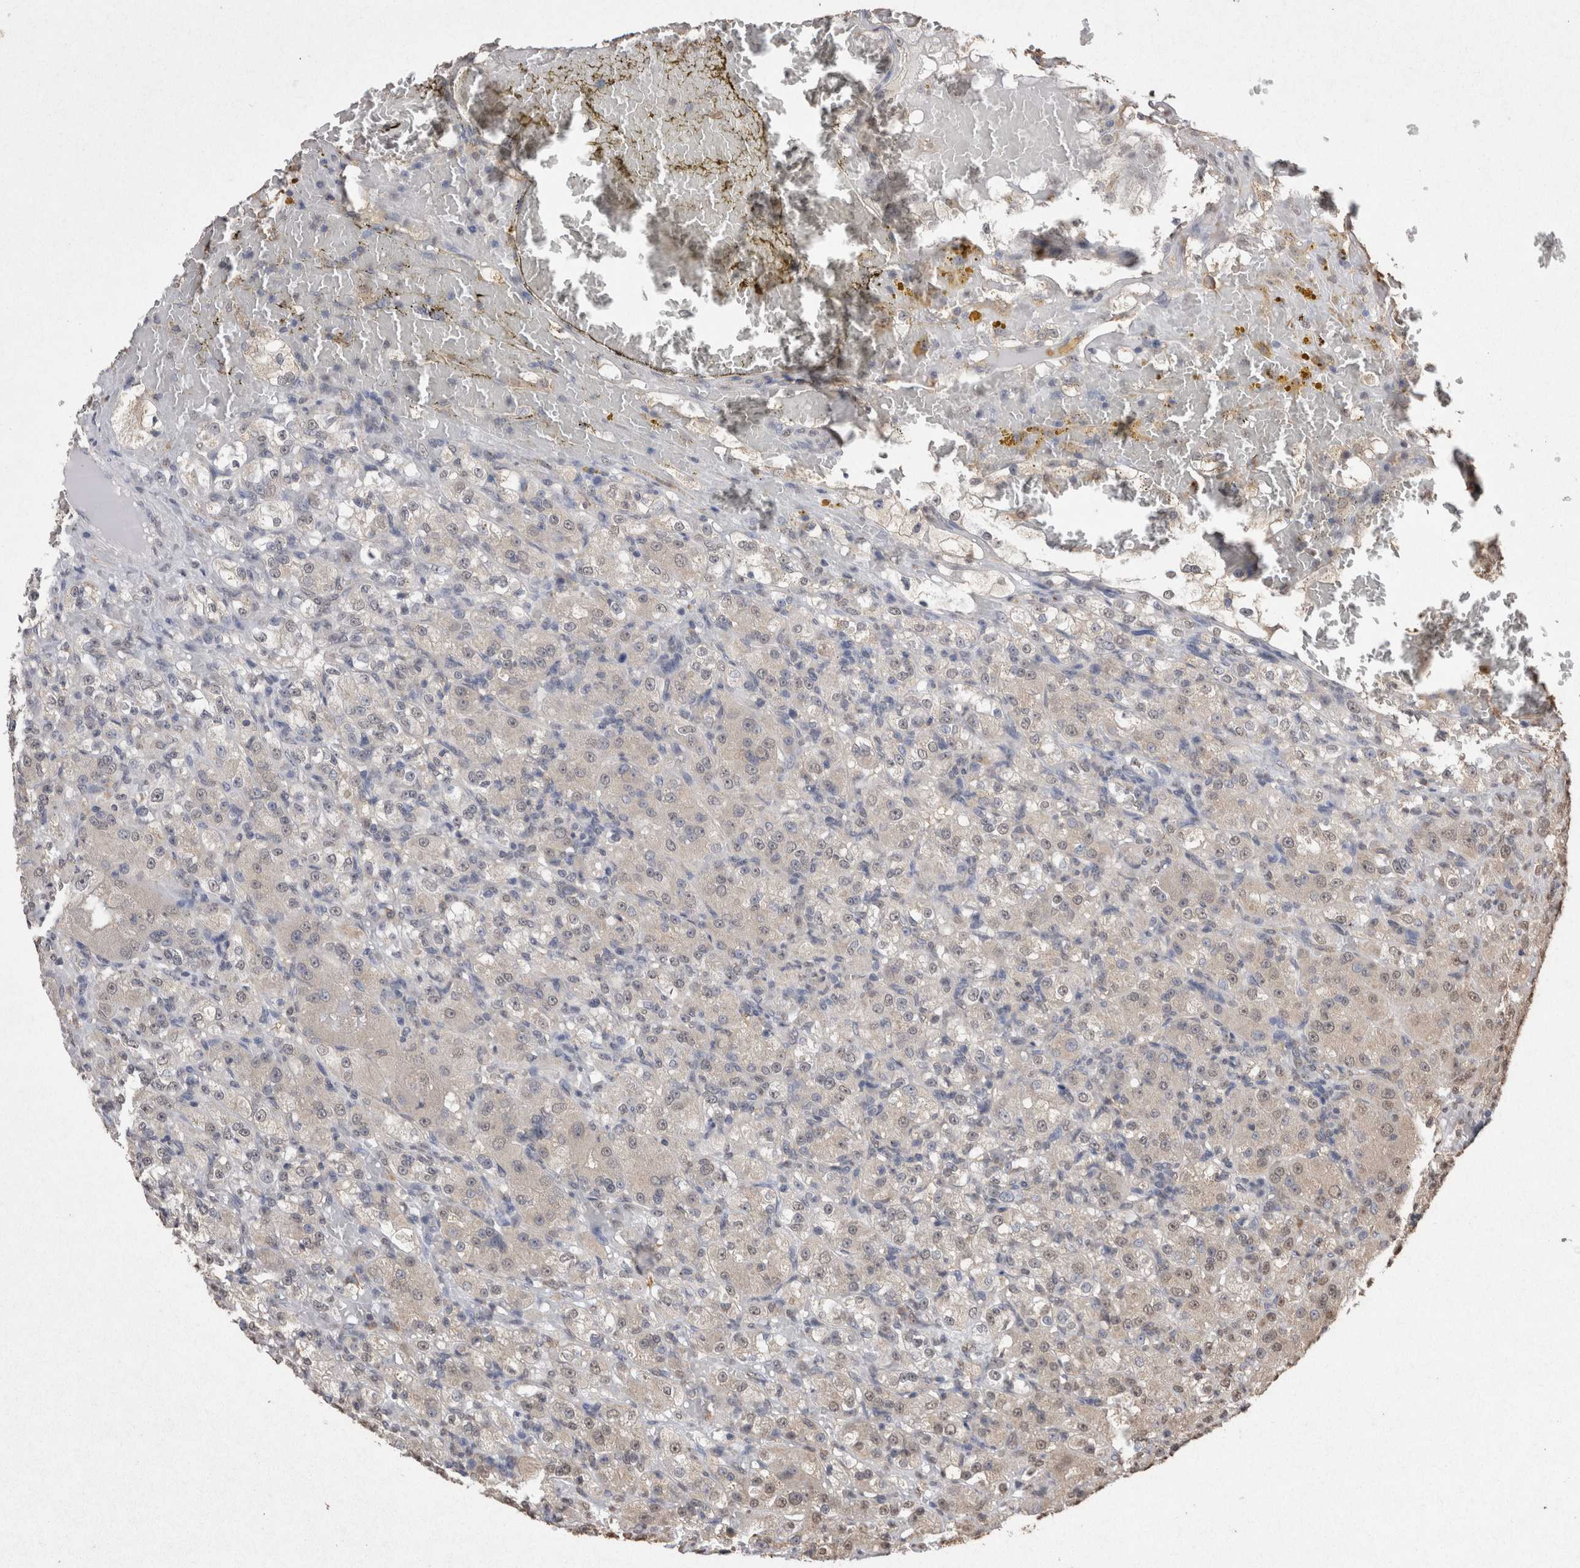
{"staining": {"intensity": "negative", "quantity": "none", "location": "none"}, "tissue": "renal cancer", "cell_type": "Tumor cells", "image_type": "cancer", "snomed": [{"axis": "morphology", "description": "Normal tissue, NOS"}, {"axis": "morphology", "description": "Adenocarcinoma, NOS"}, {"axis": "topography", "description": "Kidney"}], "caption": "Renal cancer was stained to show a protein in brown. There is no significant positivity in tumor cells.", "gene": "GRK5", "patient": {"sex": "male", "age": 61}}